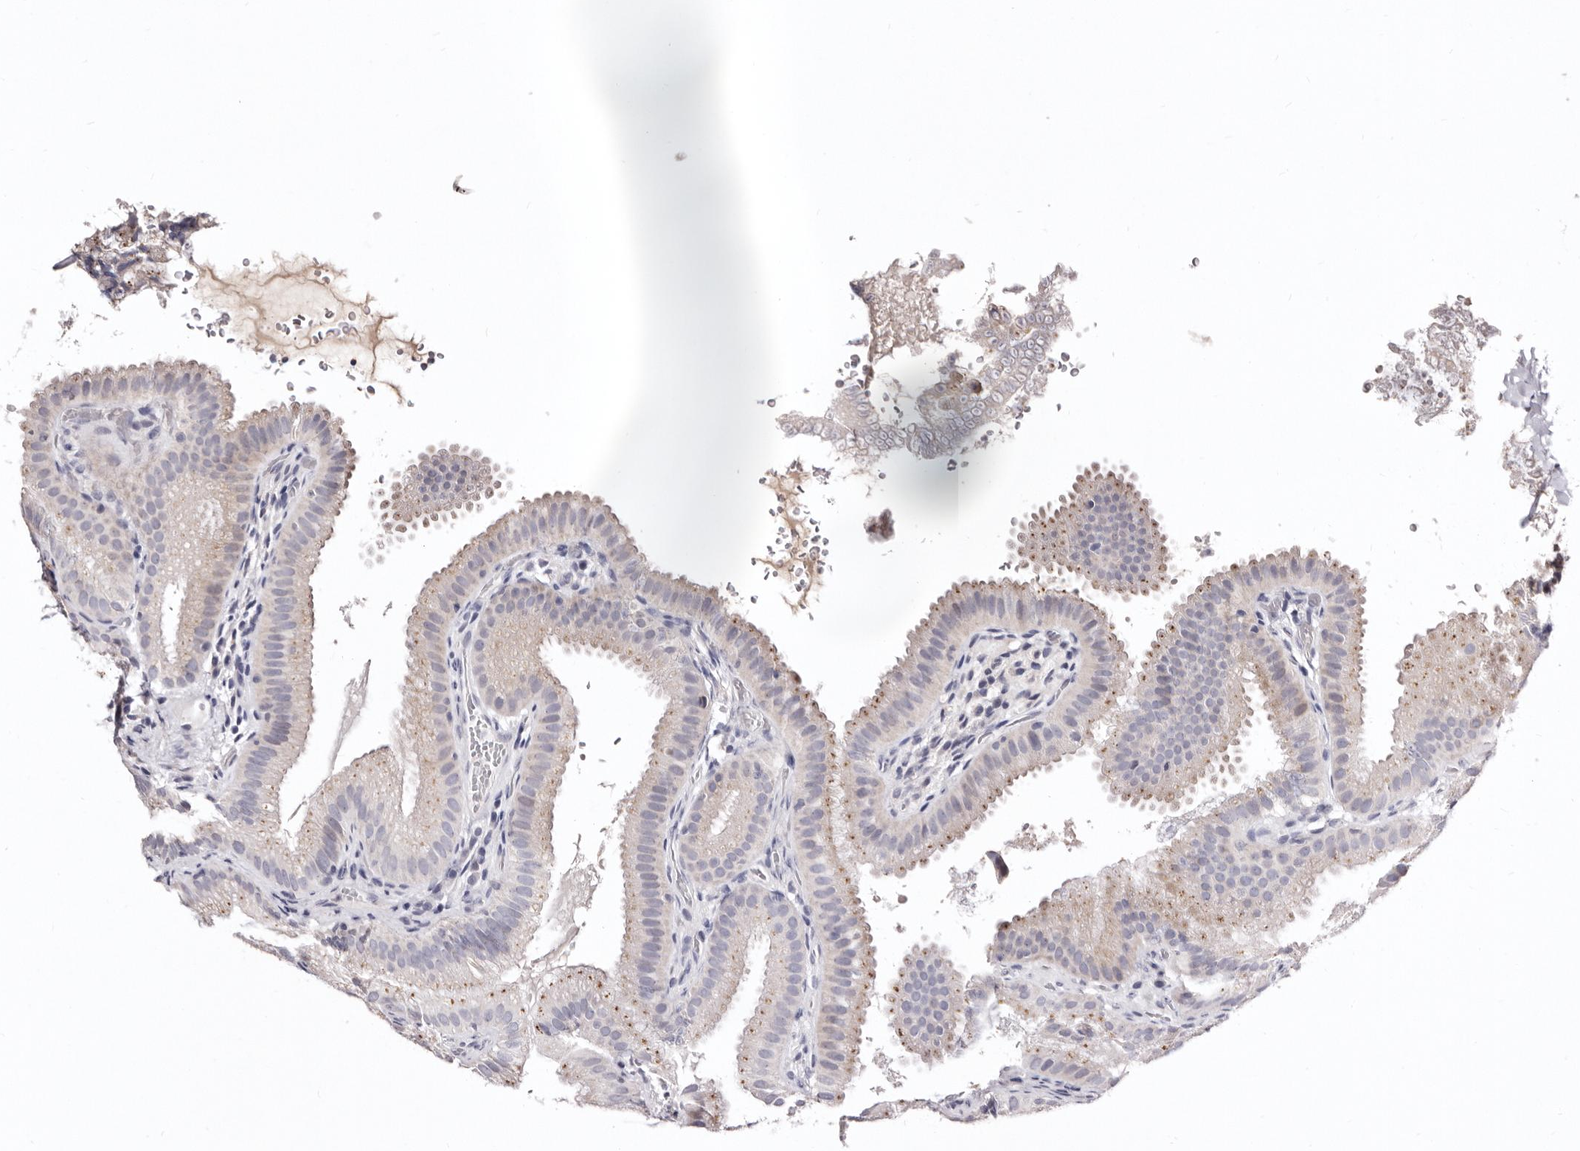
{"staining": {"intensity": "weak", "quantity": "25%-75%", "location": "cytoplasmic/membranous"}, "tissue": "gallbladder", "cell_type": "Glandular cells", "image_type": "normal", "snomed": [{"axis": "morphology", "description": "Normal tissue, NOS"}, {"axis": "topography", "description": "Gallbladder"}], "caption": "DAB (3,3'-diaminobenzidine) immunohistochemical staining of benign gallbladder demonstrates weak cytoplasmic/membranous protein positivity in approximately 25%-75% of glandular cells.", "gene": "CDCA8", "patient": {"sex": "female", "age": 30}}